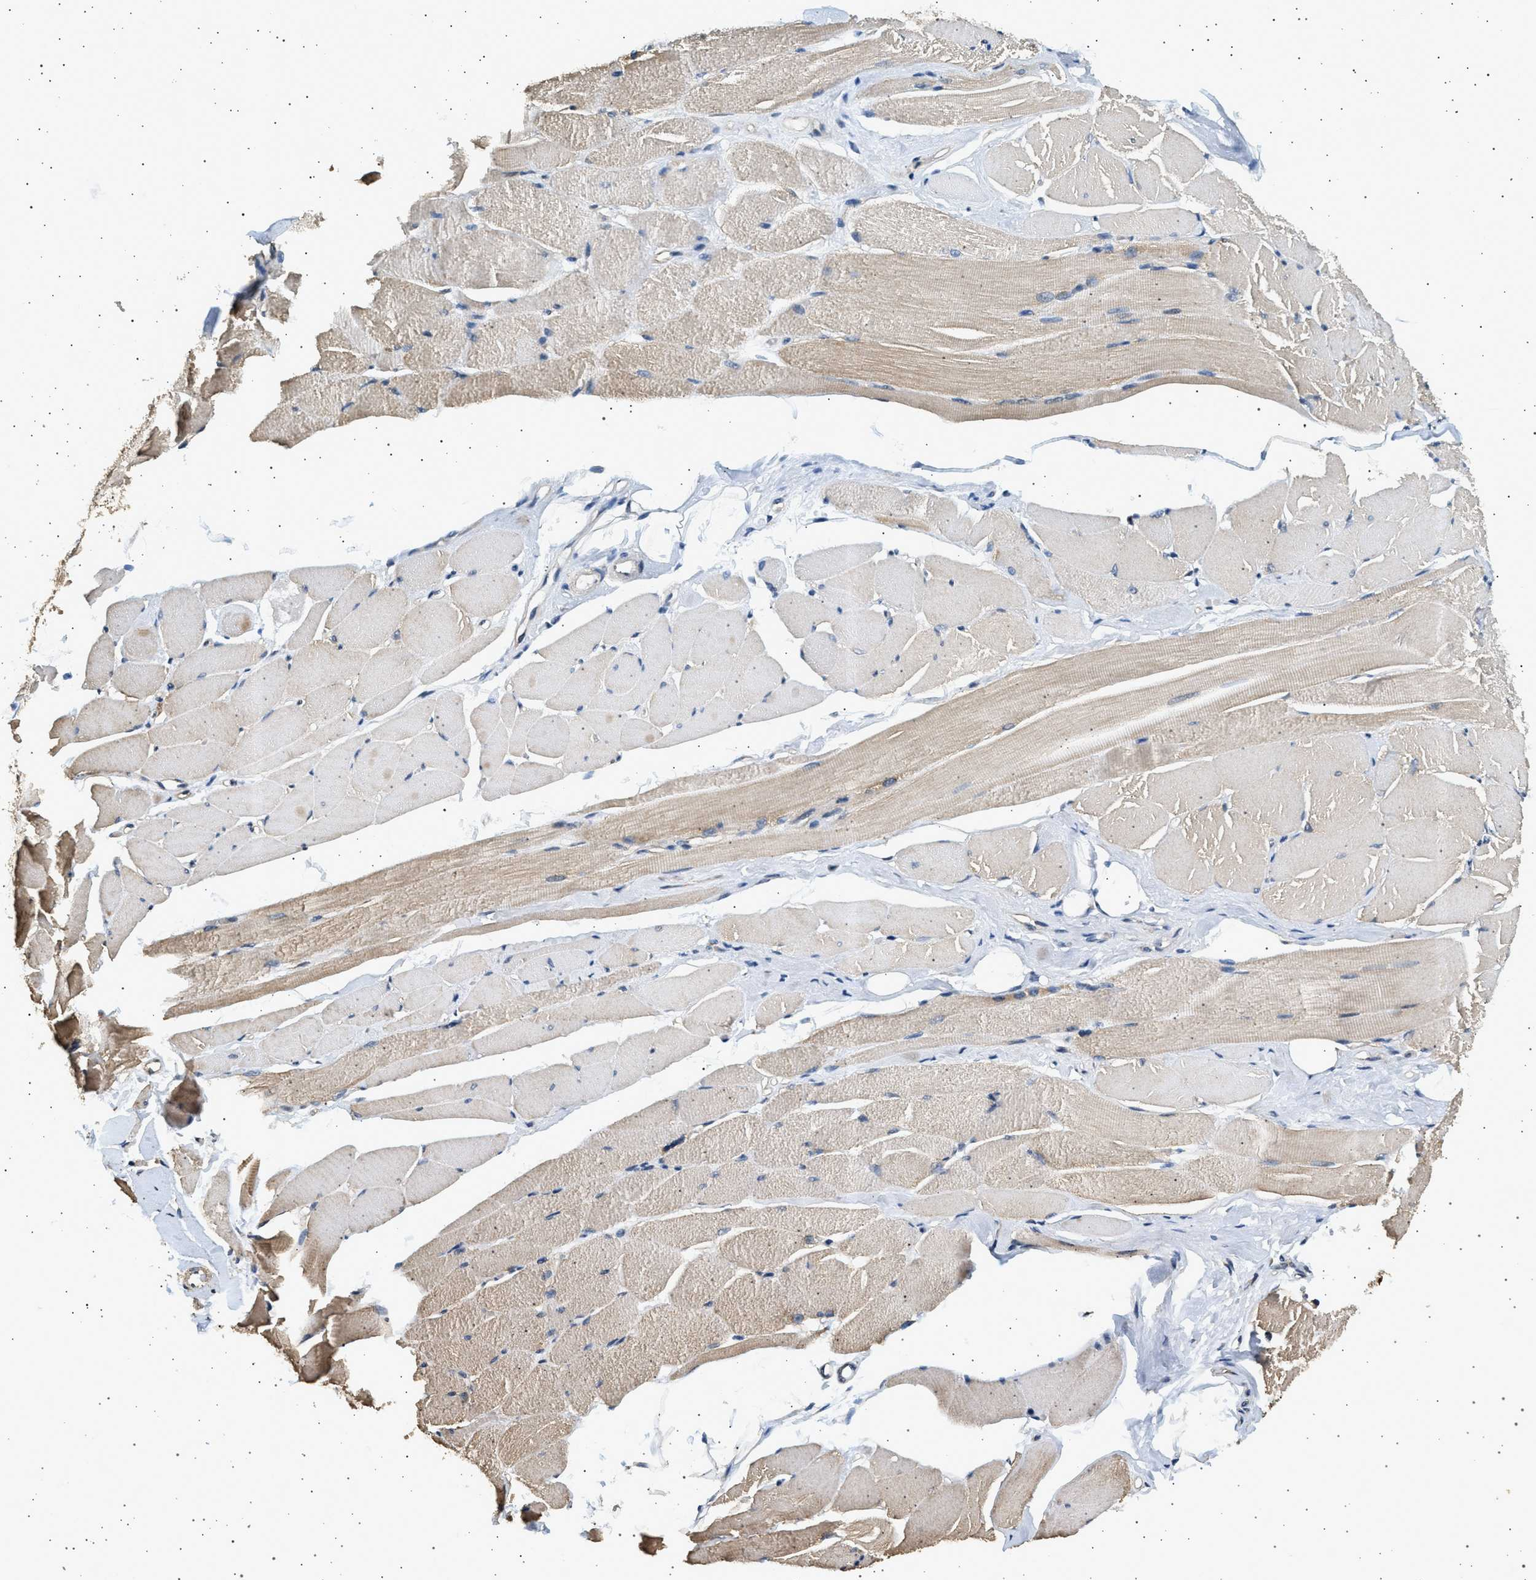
{"staining": {"intensity": "weak", "quantity": ">75%", "location": "cytoplasmic/membranous"}, "tissue": "skeletal muscle", "cell_type": "Myocytes", "image_type": "normal", "snomed": [{"axis": "morphology", "description": "Normal tissue, NOS"}, {"axis": "topography", "description": "Skeletal muscle"}, {"axis": "topography", "description": "Peripheral nerve tissue"}], "caption": "Immunohistochemistry (IHC) (DAB (3,3'-diaminobenzidine)) staining of normal skeletal muscle demonstrates weak cytoplasmic/membranous protein staining in about >75% of myocytes. The protein of interest is shown in brown color, while the nuclei are stained blue.", "gene": "KCNA4", "patient": {"sex": "female", "age": 84}}